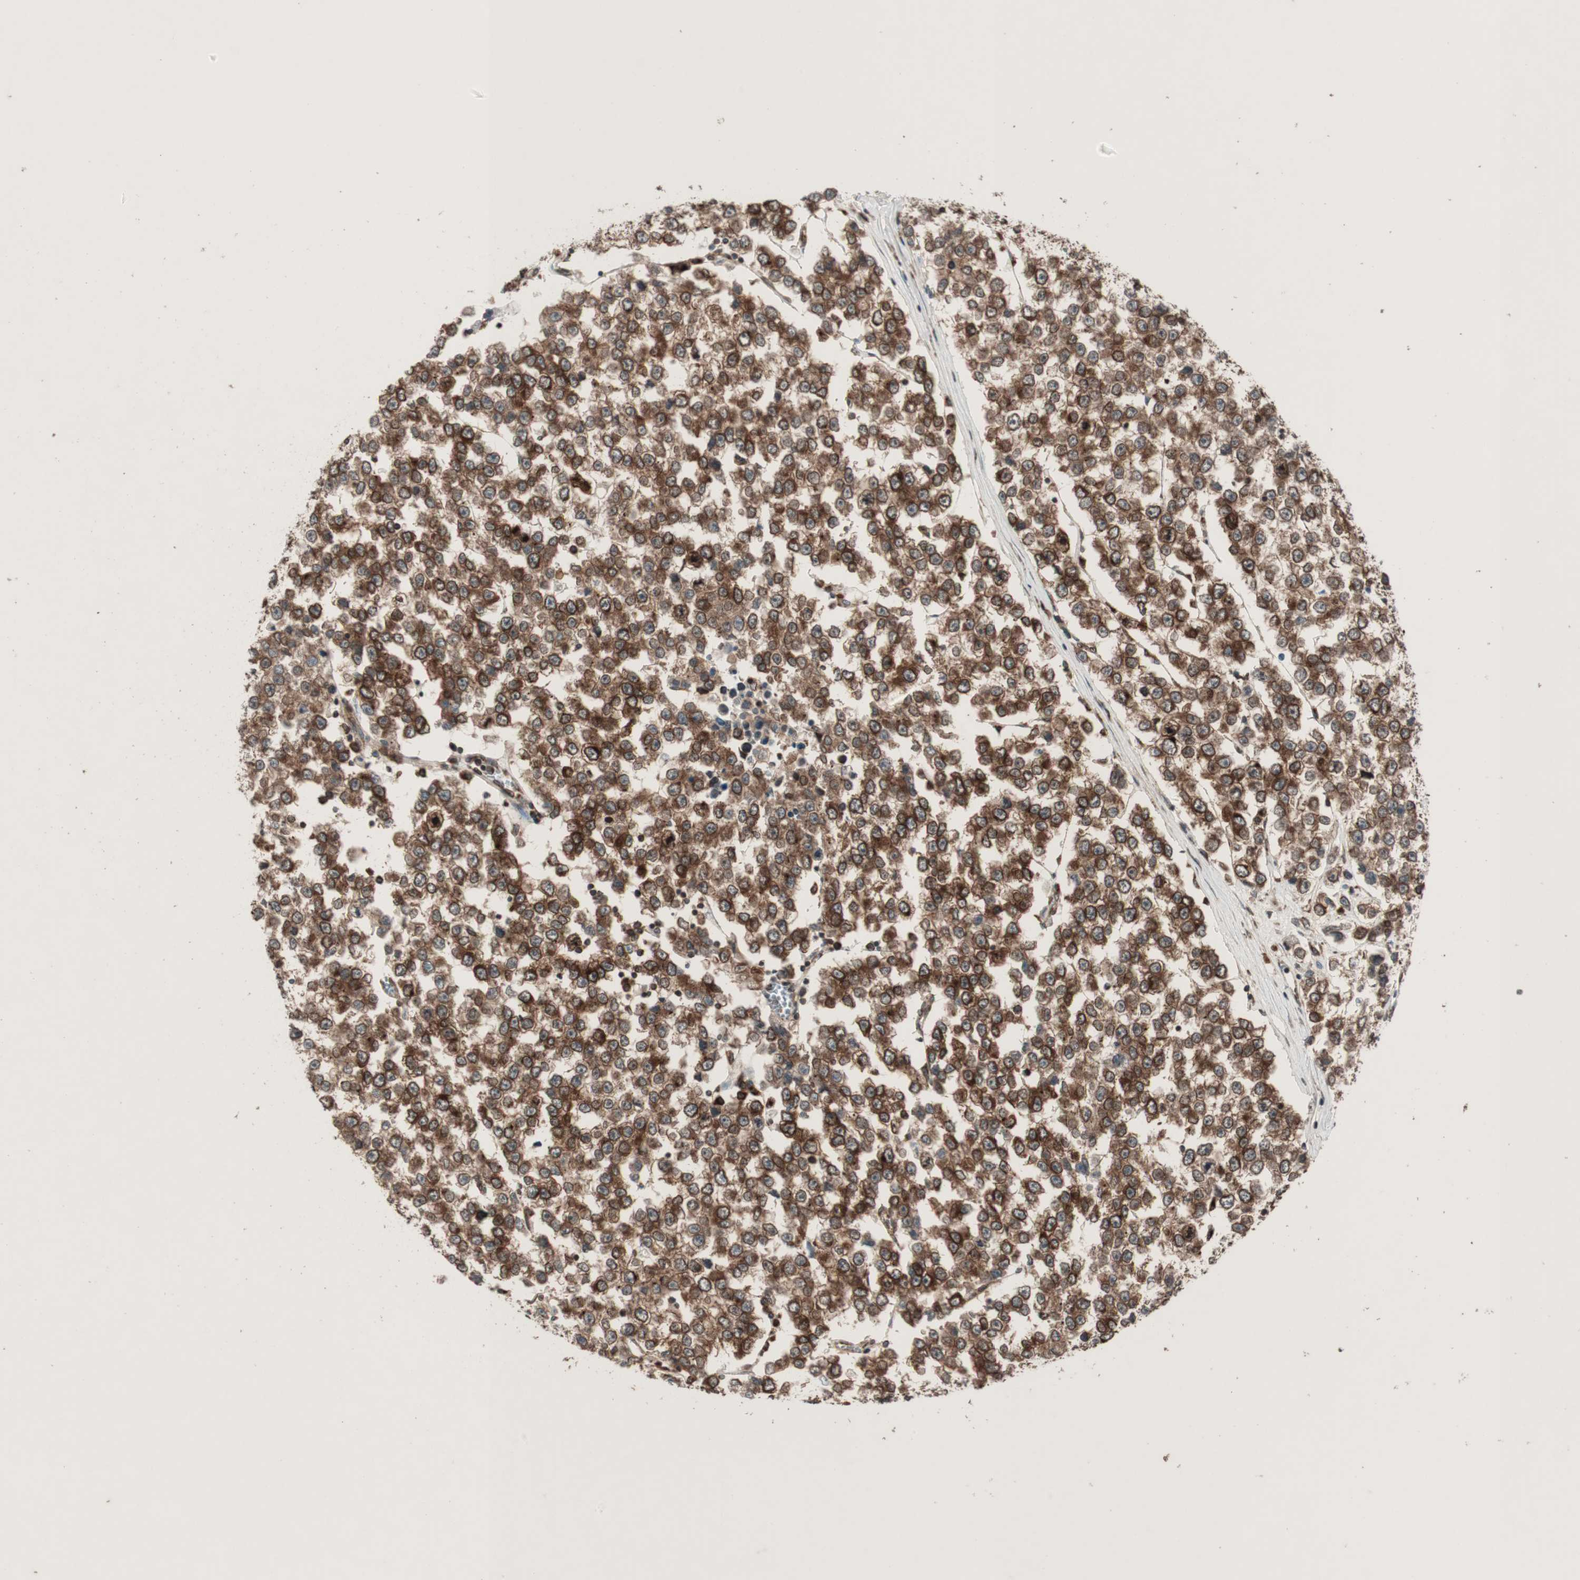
{"staining": {"intensity": "strong", "quantity": ">75%", "location": "cytoplasmic/membranous,nuclear"}, "tissue": "testis cancer", "cell_type": "Tumor cells", "image_type": "cancer", "snomed": [{"axis": "morphology", "description": "Seminoma, NOS"}, {"axis": "morphology", "description": "Carcinoma, Embryonal, NOS"}, {"axis": "topography", "description": "Testis"}], "caption": "Brown immunohistochemical staining in embryonal carcinoma (testis) exhibits strong cytoplasmic/membranous and nuclear positivity in about >75% of tumor cells.", "gene": "NUP62", "patient": {"sex": "male", "age": 52}}